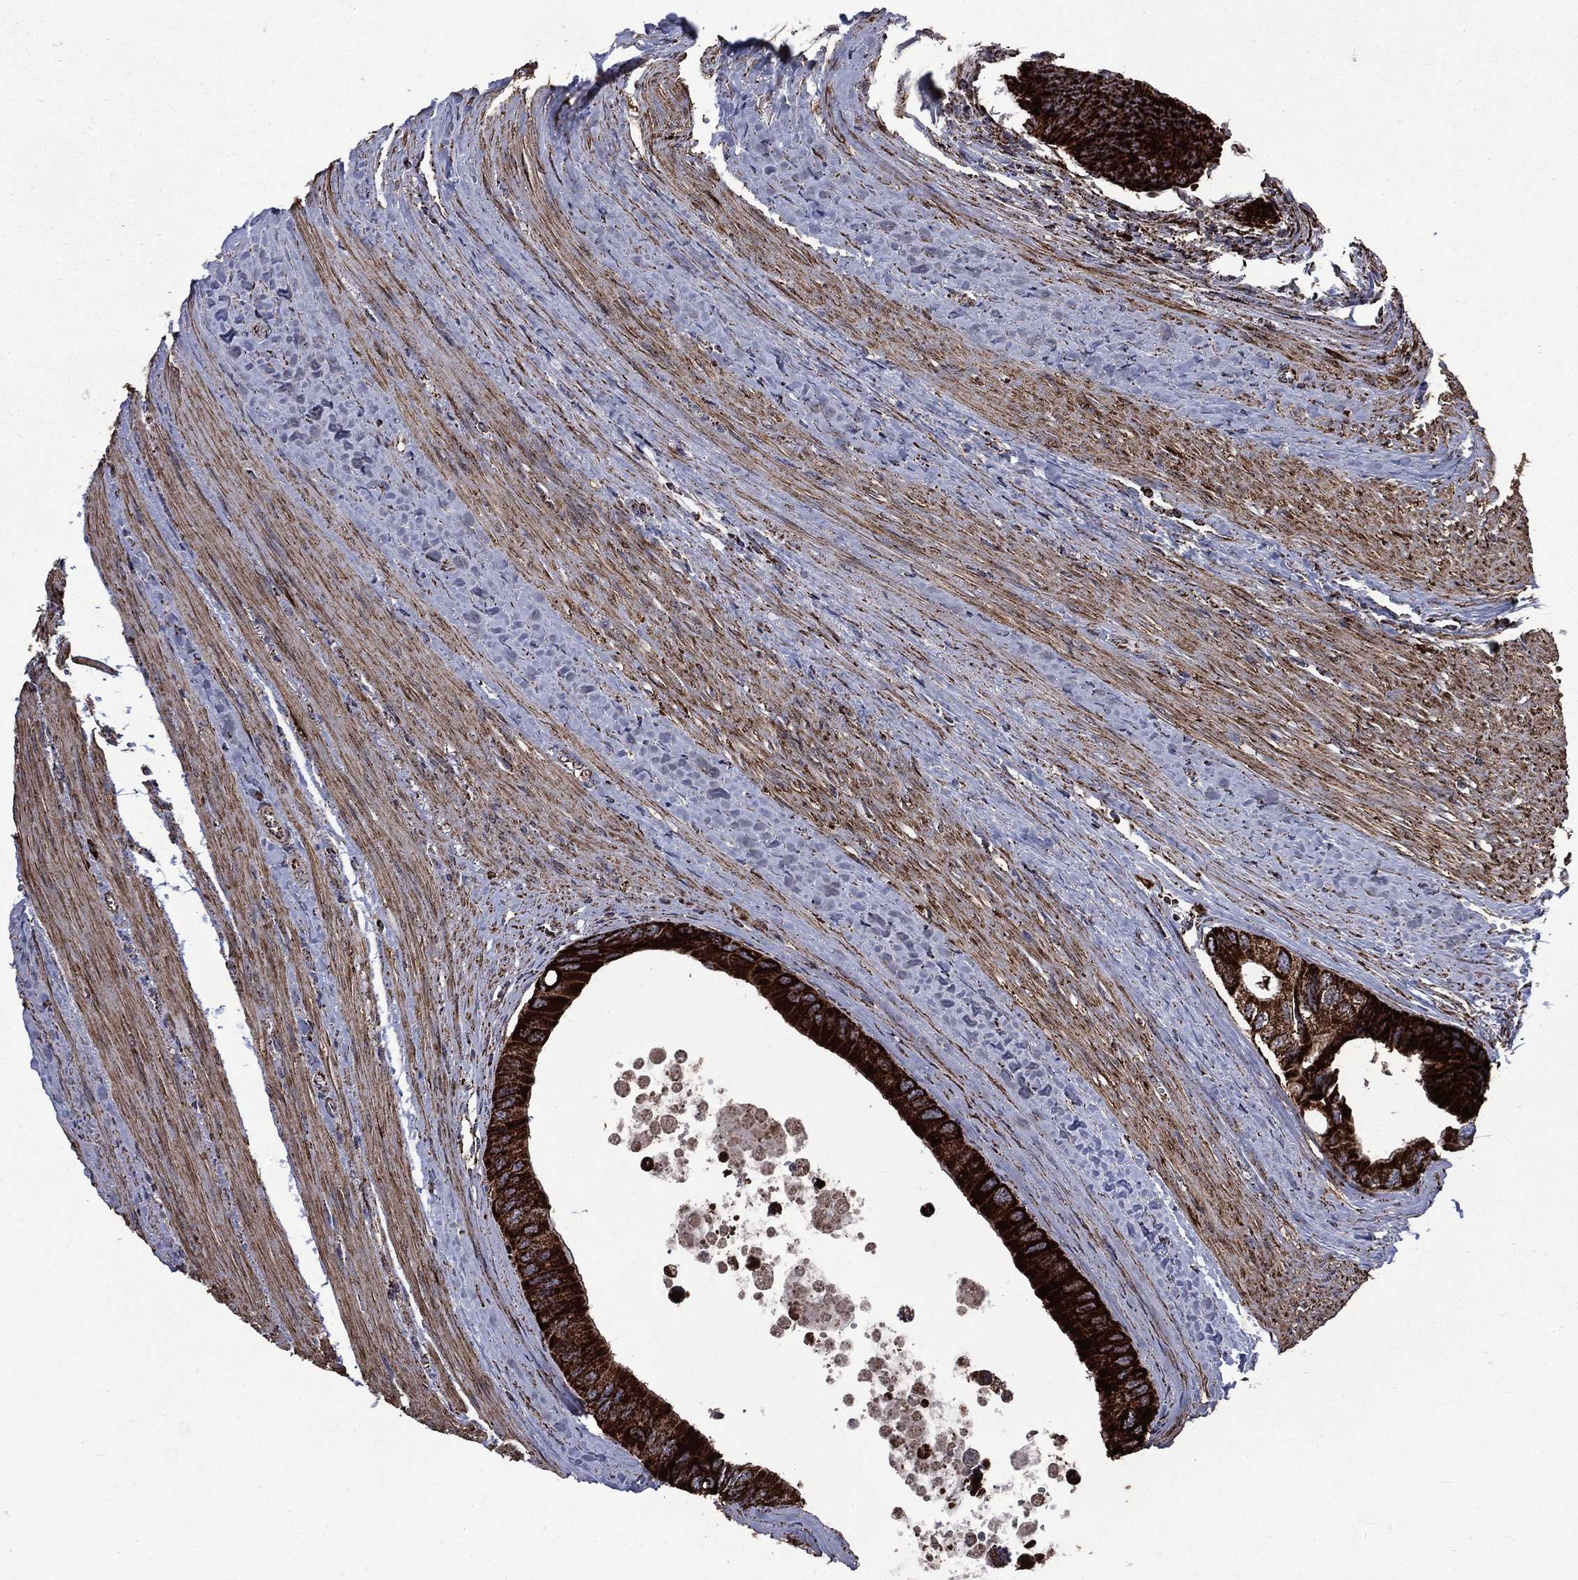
{"staining": {"intensity": "strong", "quantity": ">75%", "location": "cytoplasmic/membranous"}, "tissue": "colorectal cancer", "cell_type": "Tumor cells", "image_type": "cancer", "snomed": [{"axis": "morphology", "description": "Normal tissue, NOS"}, {"axis": "morphology", "description": "Adenocarcinoma, NOS"}, {"axis": "topography", "description": "Colon"}], "caption": "Protein staining demonstrates strong cytoplasmic/membranous positivity in about >75% of tumor cells in colorectal cancer. (DAB = brown stain, brightfield microscopy at high magnification).", "gene": "GOT2", "patient": {"sex": "male", "age": 65}}